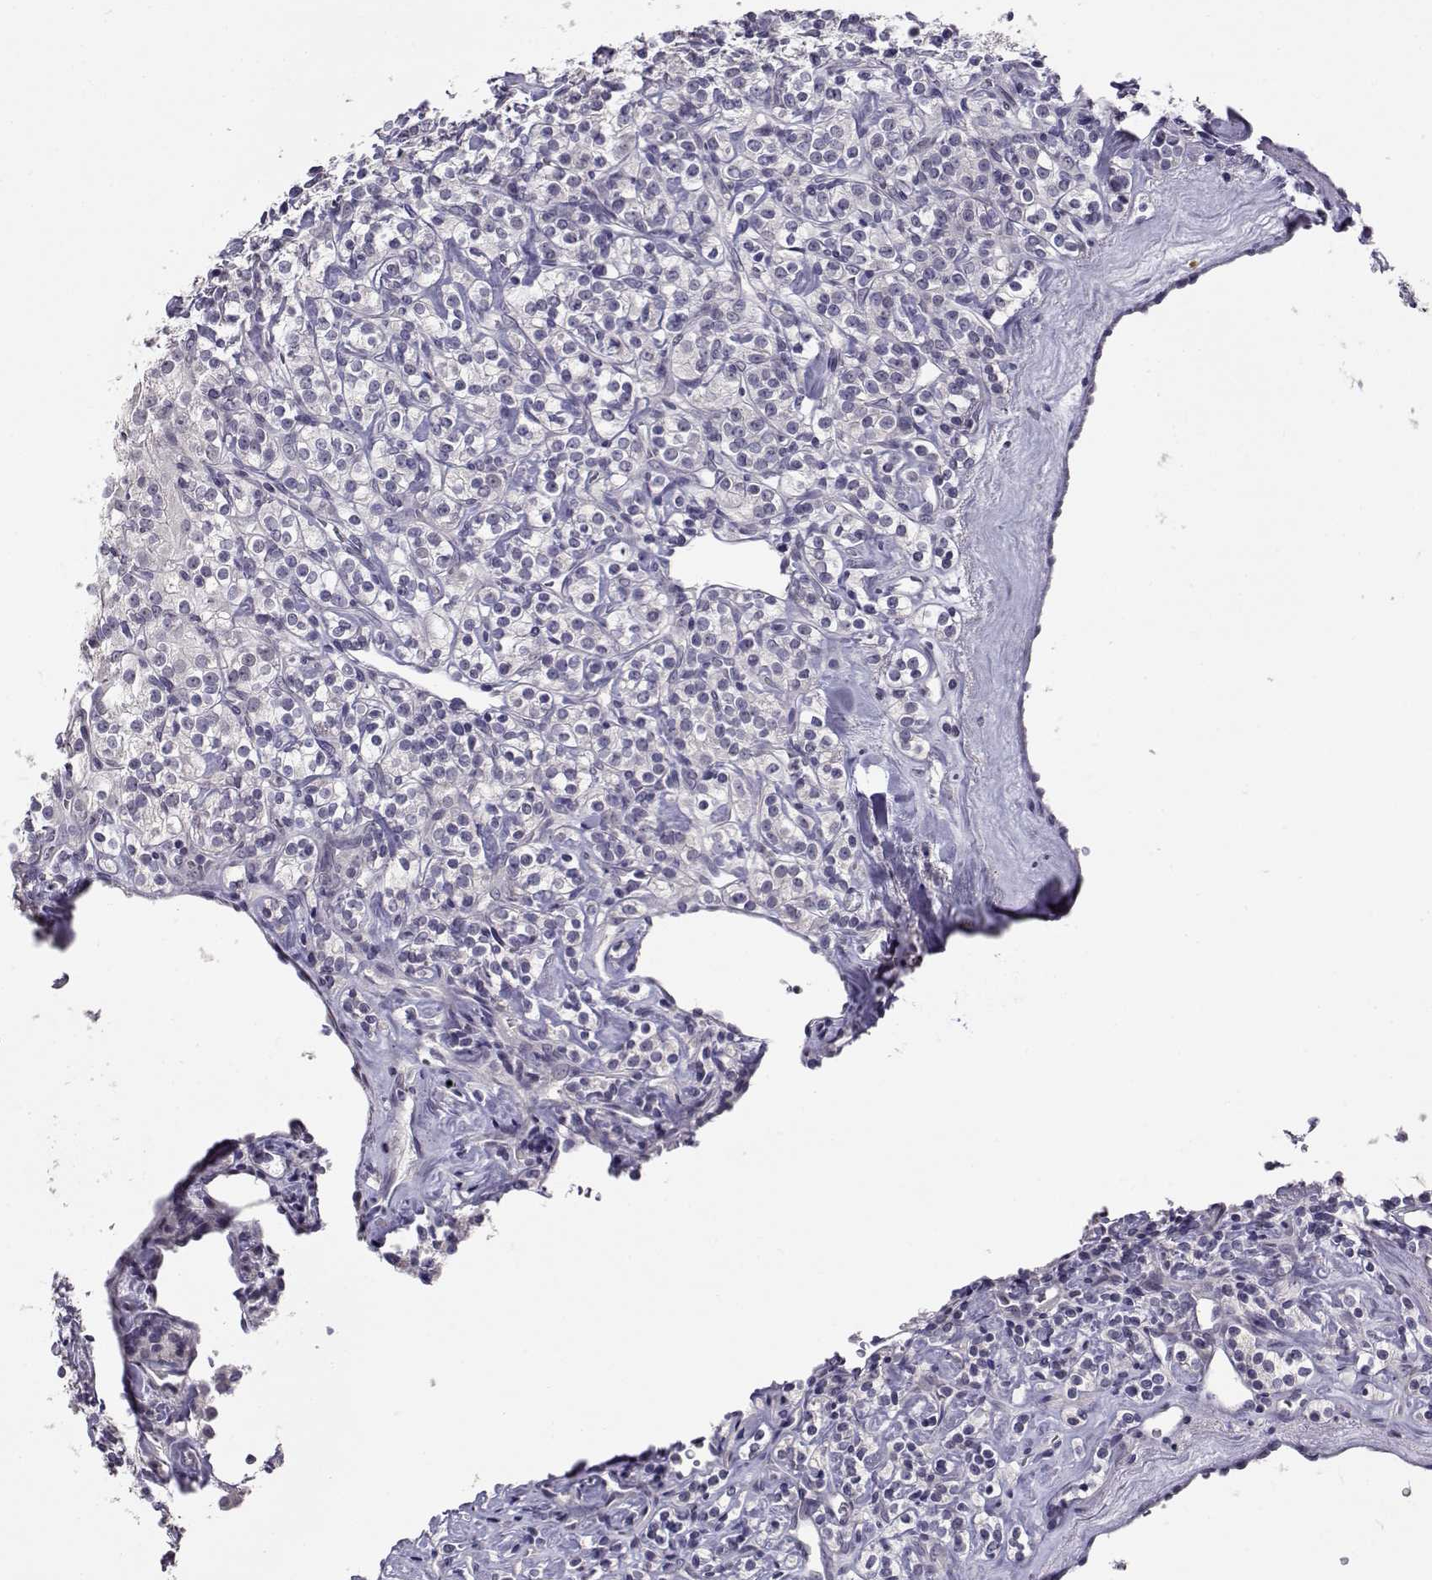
{"staining": {"intensity": "negative", "quantity": "none", "location": "none"}, "tissue": "renal cancer", "cell_type": "Tumor cells", "image_type": "cancer", "snomed": [{"axis": "morphology", "description": "Adenocarcinoma, NOS"}, {"axis": "topography", "description": "Kidney"}], "caption": "Renal adenocarcinoma stained for a protein using immunohistochemistry demonstrates no staining tumor cells.", "gene": "RHOXF2", "patient": {"sex": "male", "age": 77}}